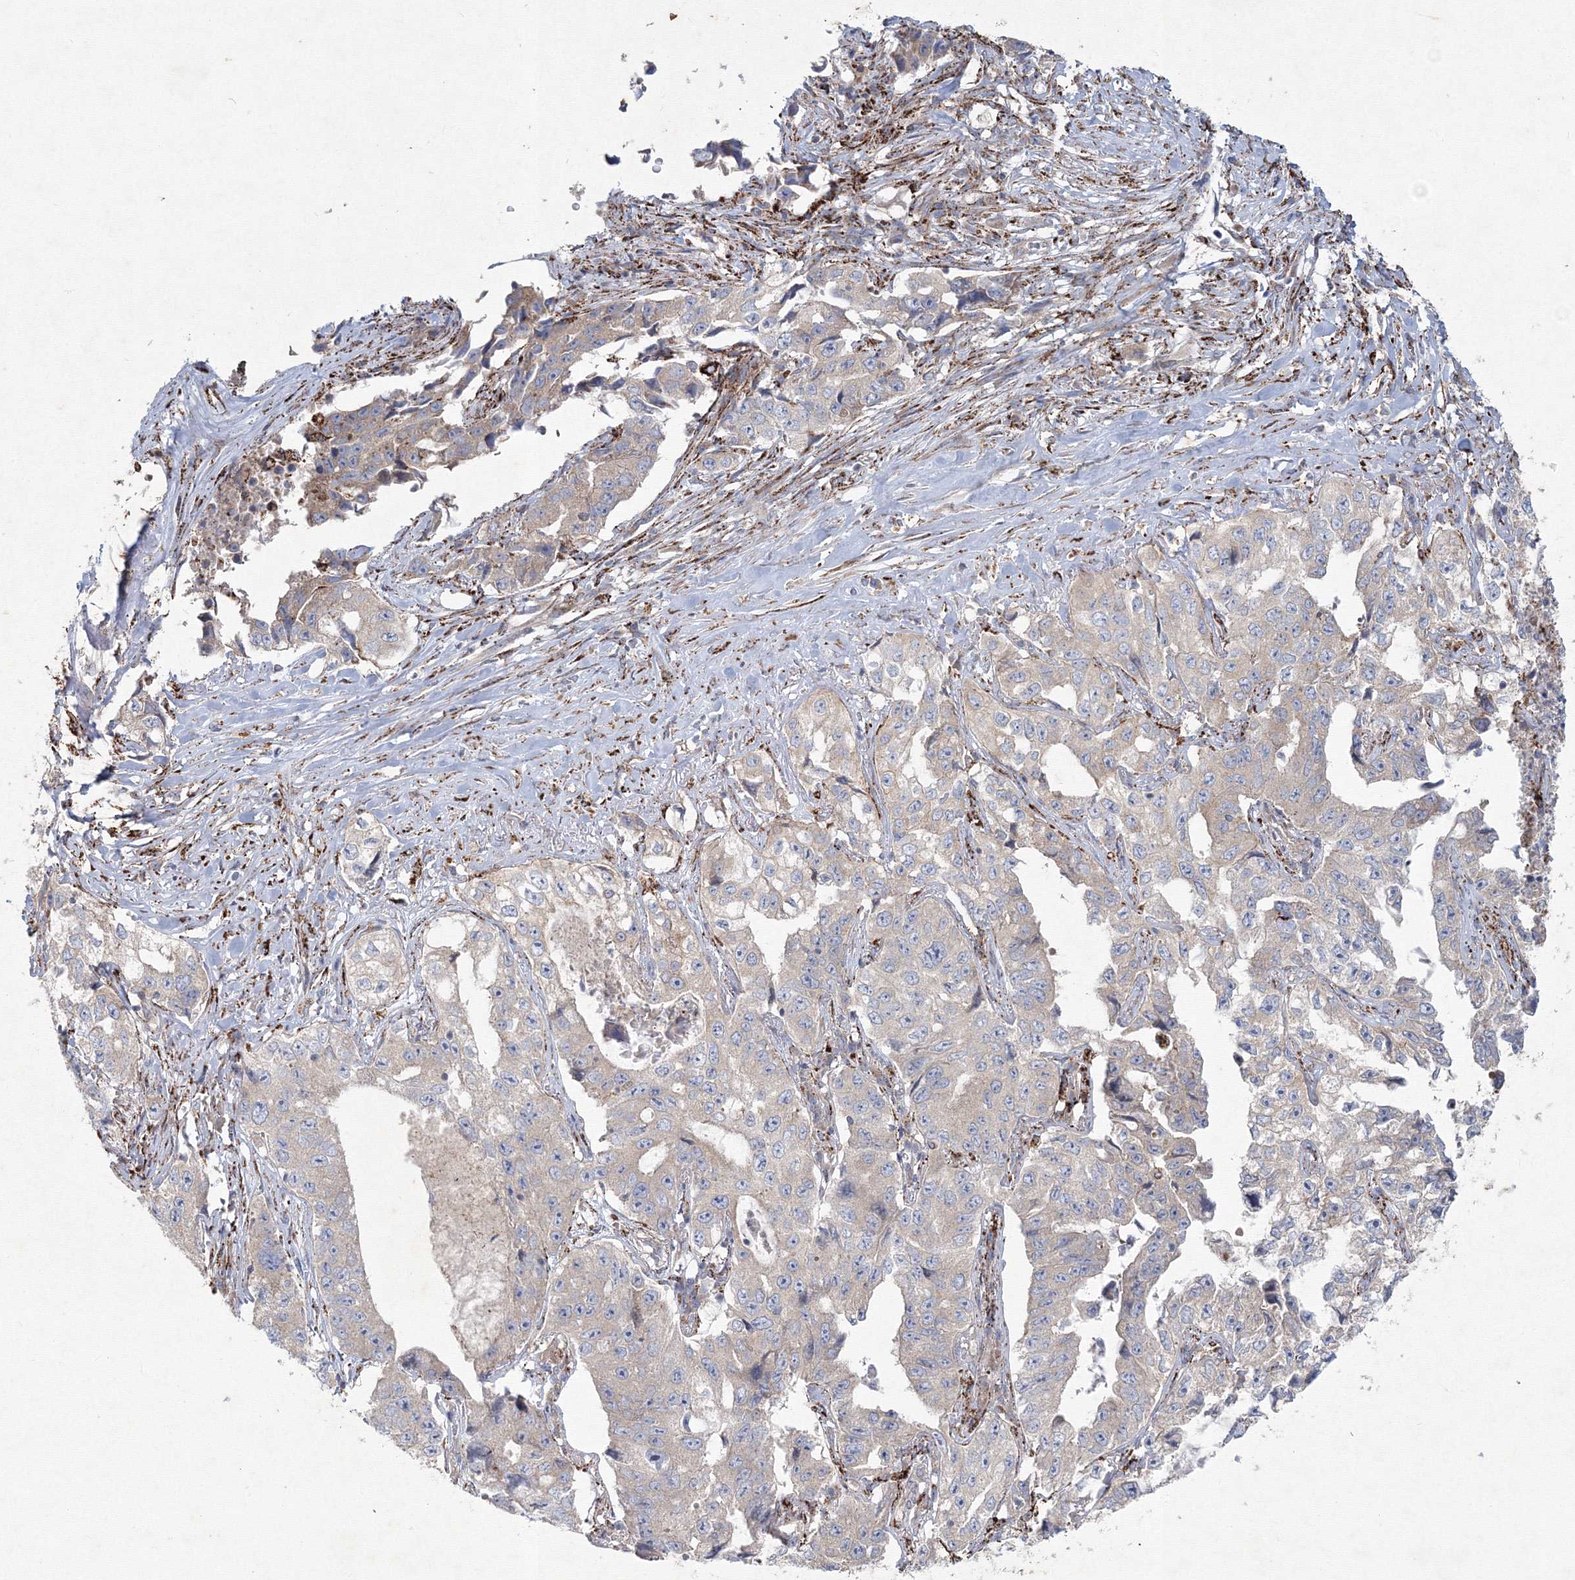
{"staining": {"intensity": "negative", "quantity": "none", "location": "none"}, "tissue": "lung cancer", "cell_type": "Tumor cells", "image_type": "cancer", "snomed": [{"axis": "morphology", "description": "Adenocarcinoma, NOS"}, {"axis": "topography", "description": "Lung"}], "caption": "High power microscopy image of an immunohistochemistry histopathology image of lung adenocarcinoma, revealing no significant staining in tumor cells.", "gene": "WDR49", "patient": {"sex": "female", "age": 51}}